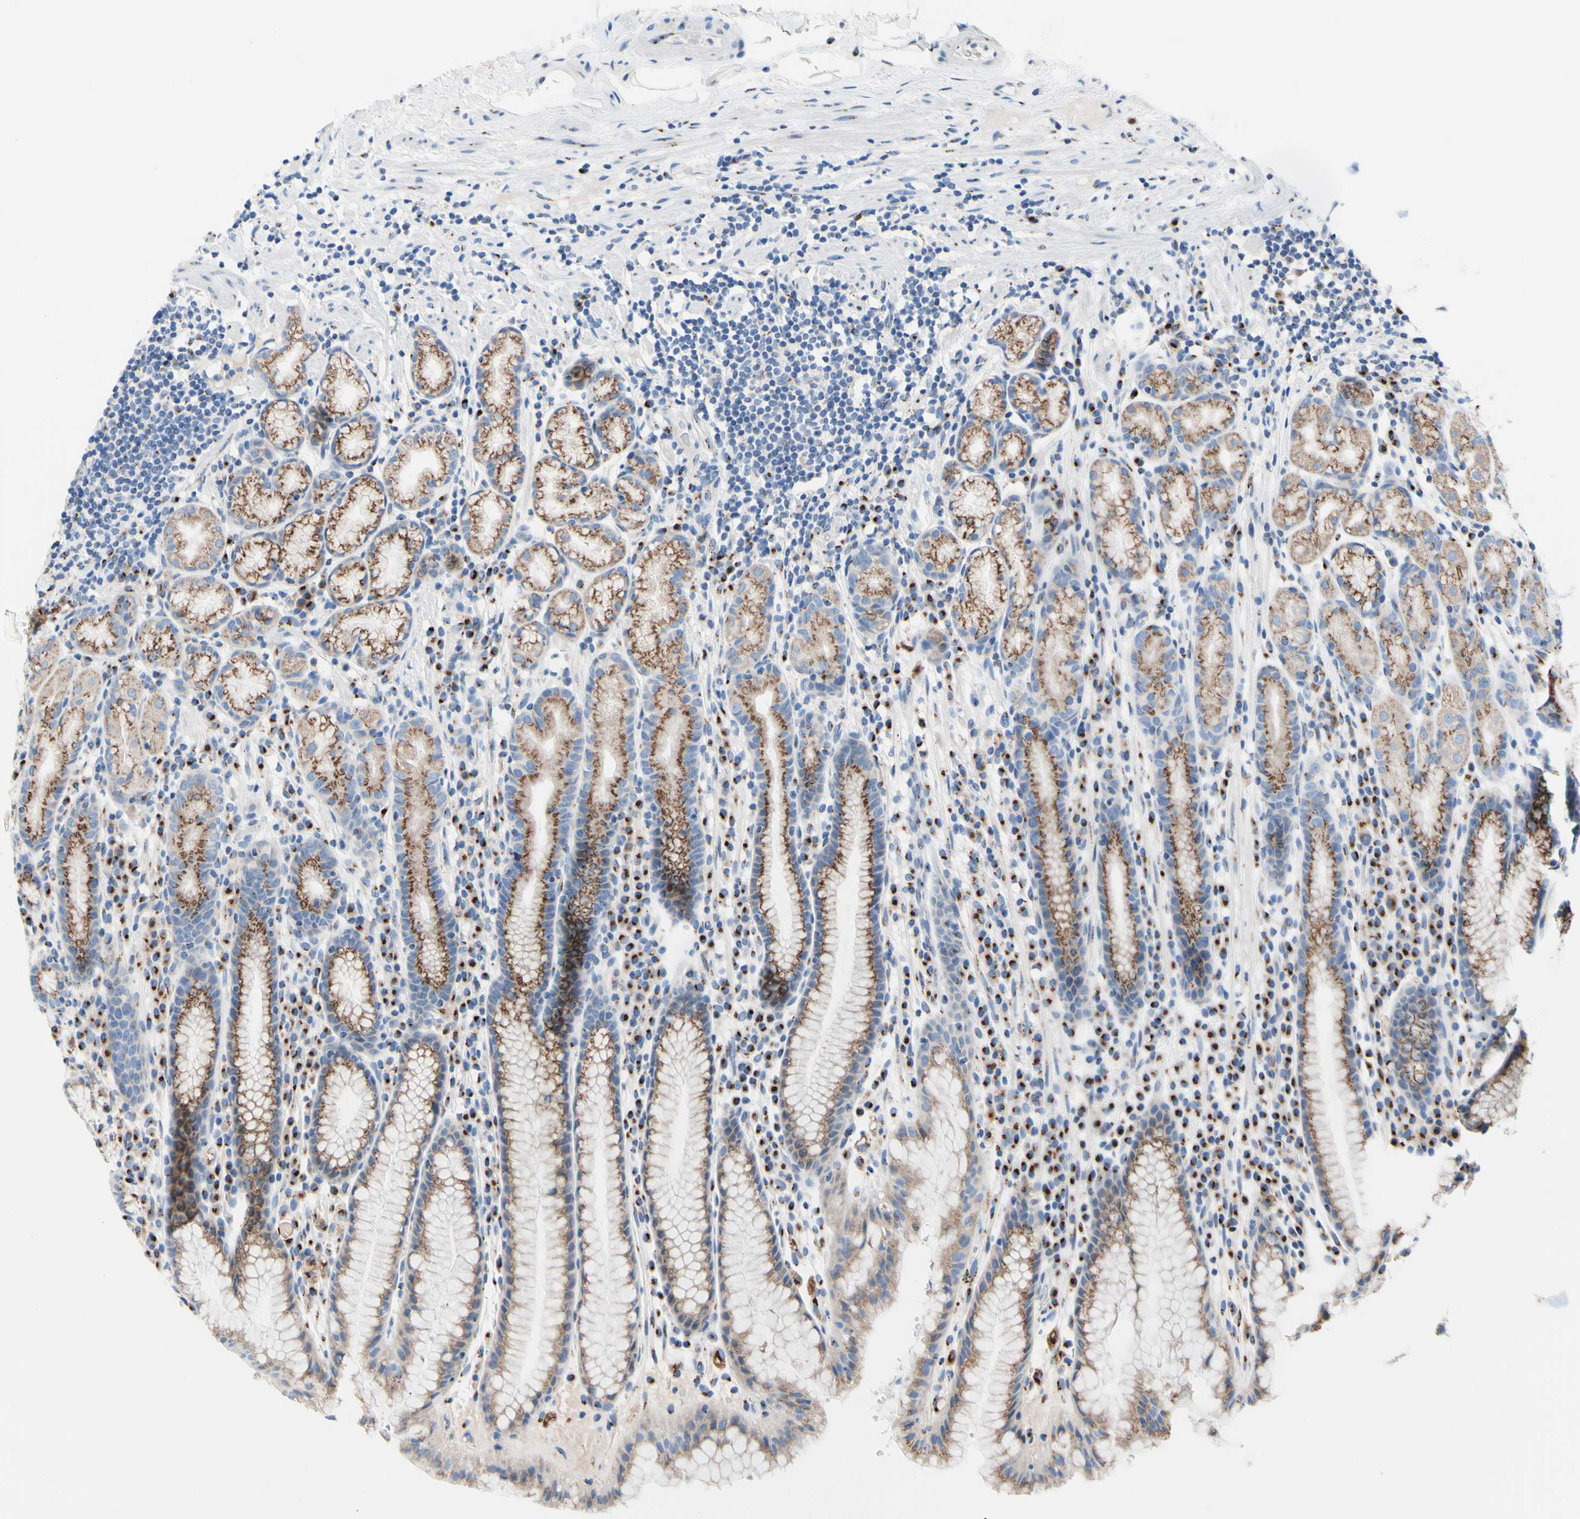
{"staining": {"intensity": "moderate", "quantity": ">75%", "location": "cytoplasmic/membranous"}, "tissue": "stomach", "cell_type": "Glandular cells", "image_type": "normal", "snomed": [{"axis": "morphology", "description": "Normal tissue, NOS"}, {"axis": "topography", "description": "Stomach, lower"}], "caption": "Moderate cytoplasmic/membranous positivity is identified in about >75% of glandular cells in normal stomach. (brown staining indicates protein expression, while blue staining denotes nuclei).", "gene": "GALNT2", "patient": {"sex": "male", "age": 52}}